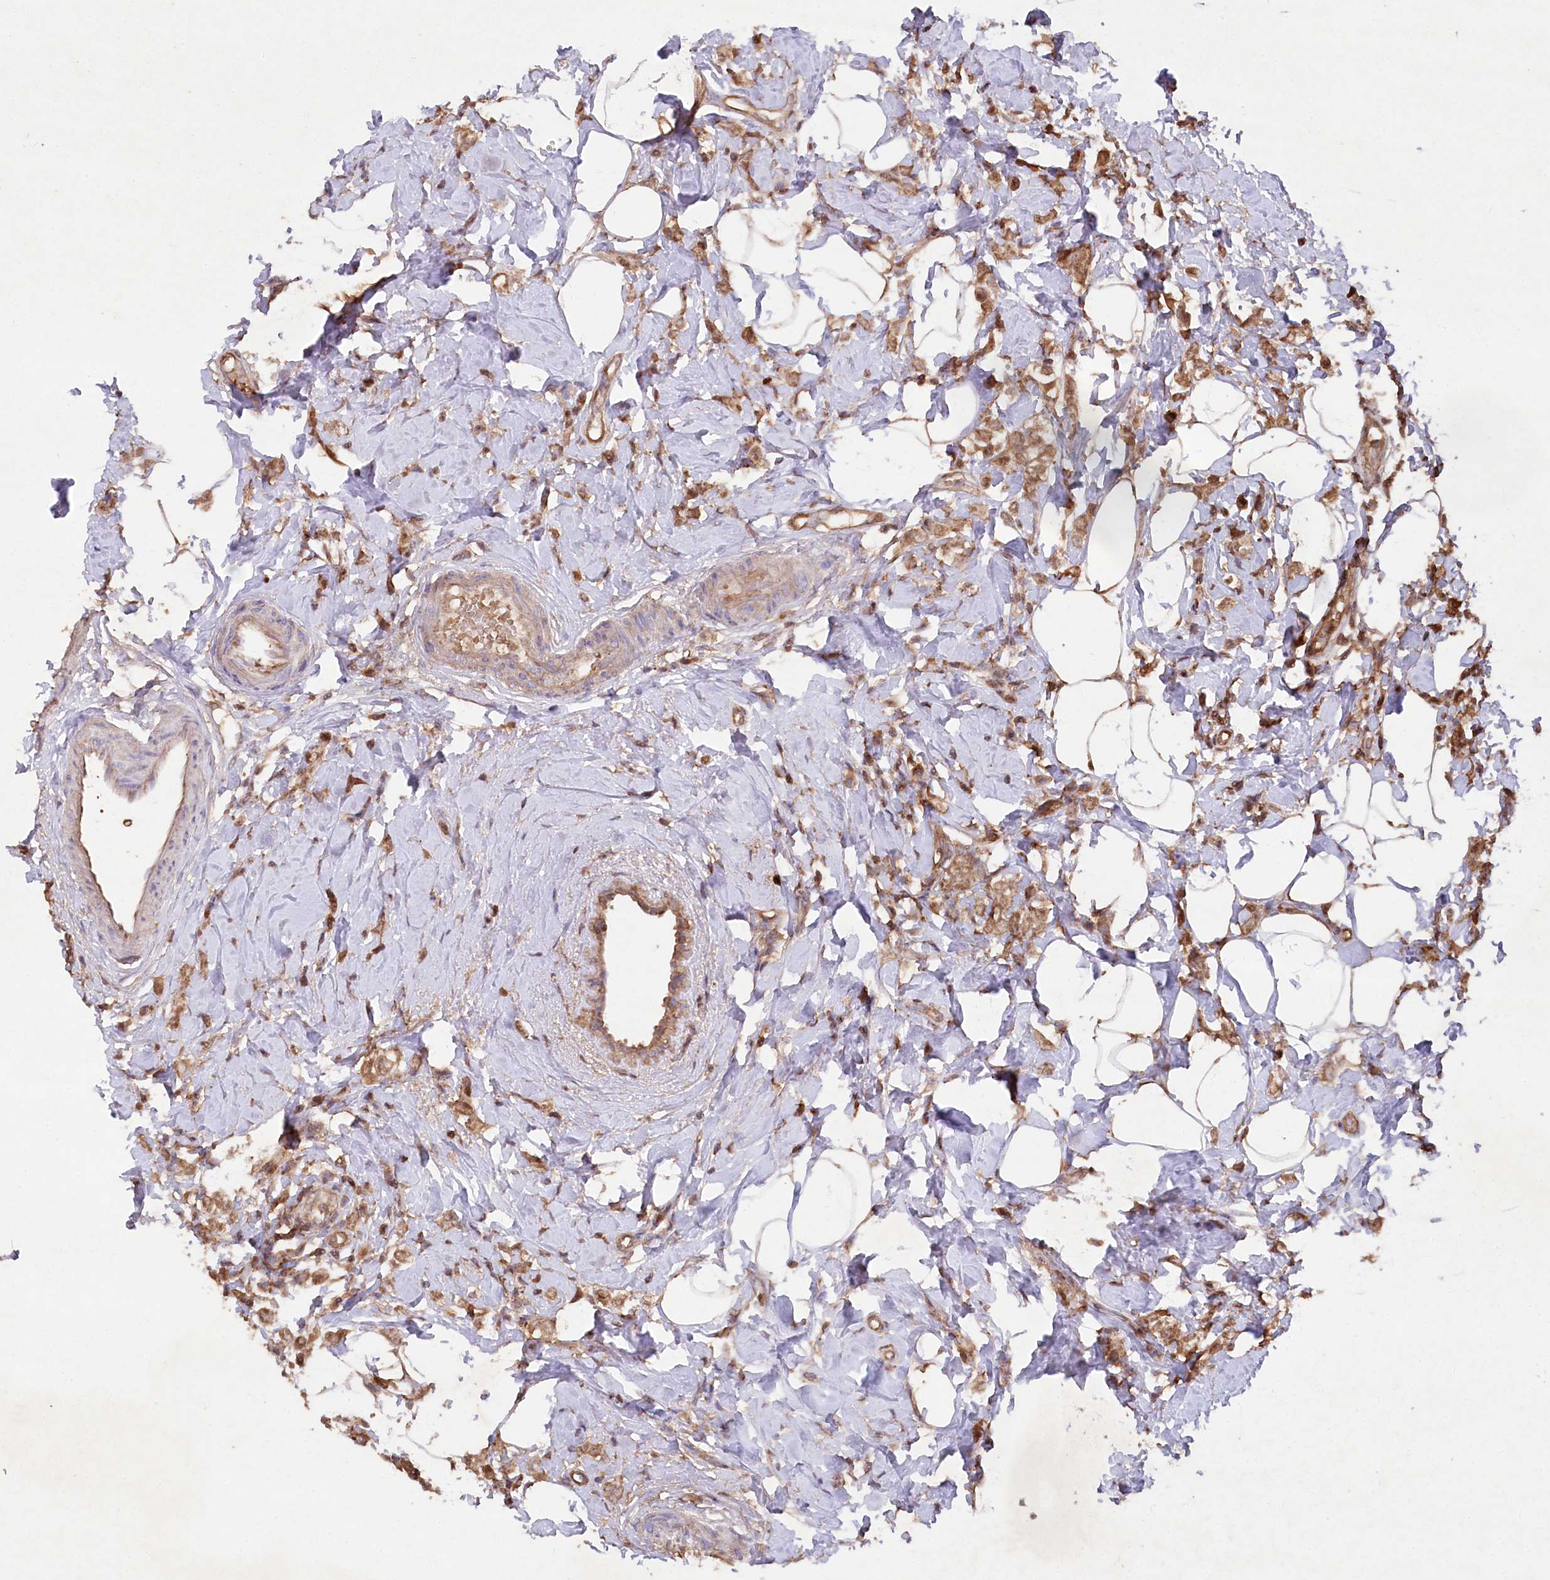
{"staining": {"intensity": "moderate", "quantity": ">75%", "location": "cytoplasmic/membranous"}, "tissue": "breast cancer", "cell_type": "Tumor cells", "image_type": "cancer", "snomed": [{"axis": "morphology", "description": "Lobular carcinoma"}, {"axis": "topography", "description": "Breast"}], "caption": "A micrograph of human breast cancer (lobular carcinoma) stained for a protein exhibits moderate cytoplasmic/membranous brown staining in tumor cells. (DAB IHC, brown staining for protein, blue staining for nuclei).", "gene": "LSG1", "patient": {"sex": "female", "age": 47}}